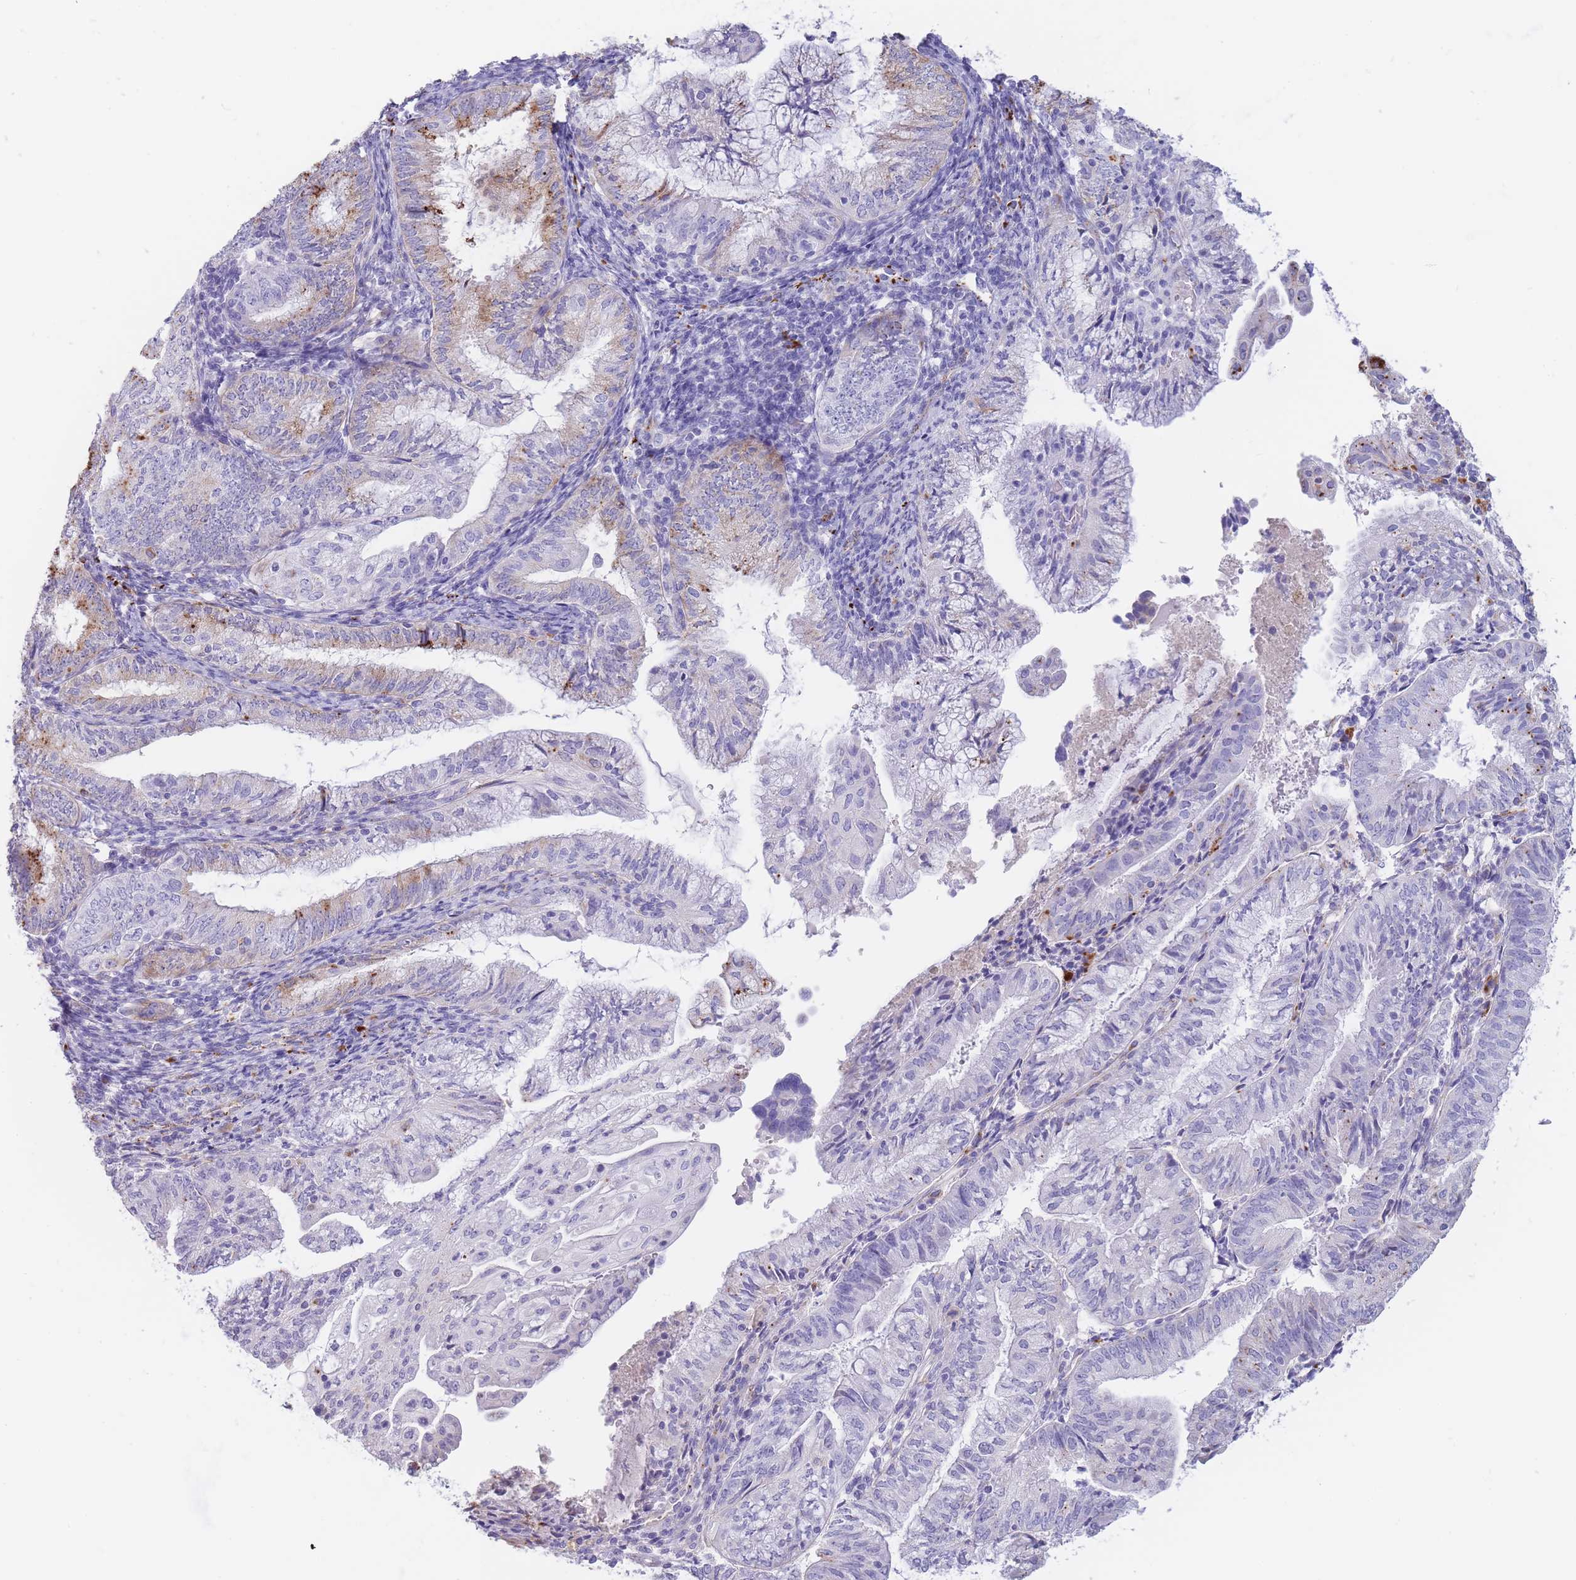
{"staining": {"intensity": "moderate", "quantity": "<25%", "location": "cytoplasmic/membranous"}, "tissue": "endometrial cancer", "cell_type": "Tumor cells", "image_type": "cancer", "snomed": [{"axis": "morphology", "description": "Adenocarcinoma, NOS"}, {"axis": "topography", "description": "Endometrium"}], "caption": "Moderate cytoplasmic/membranous staining is seen in about <25% of tumor cells in adenocarcinoma (endometrial).", "gene": "GAA", "patient": {"sex": "female", "age": 55}}